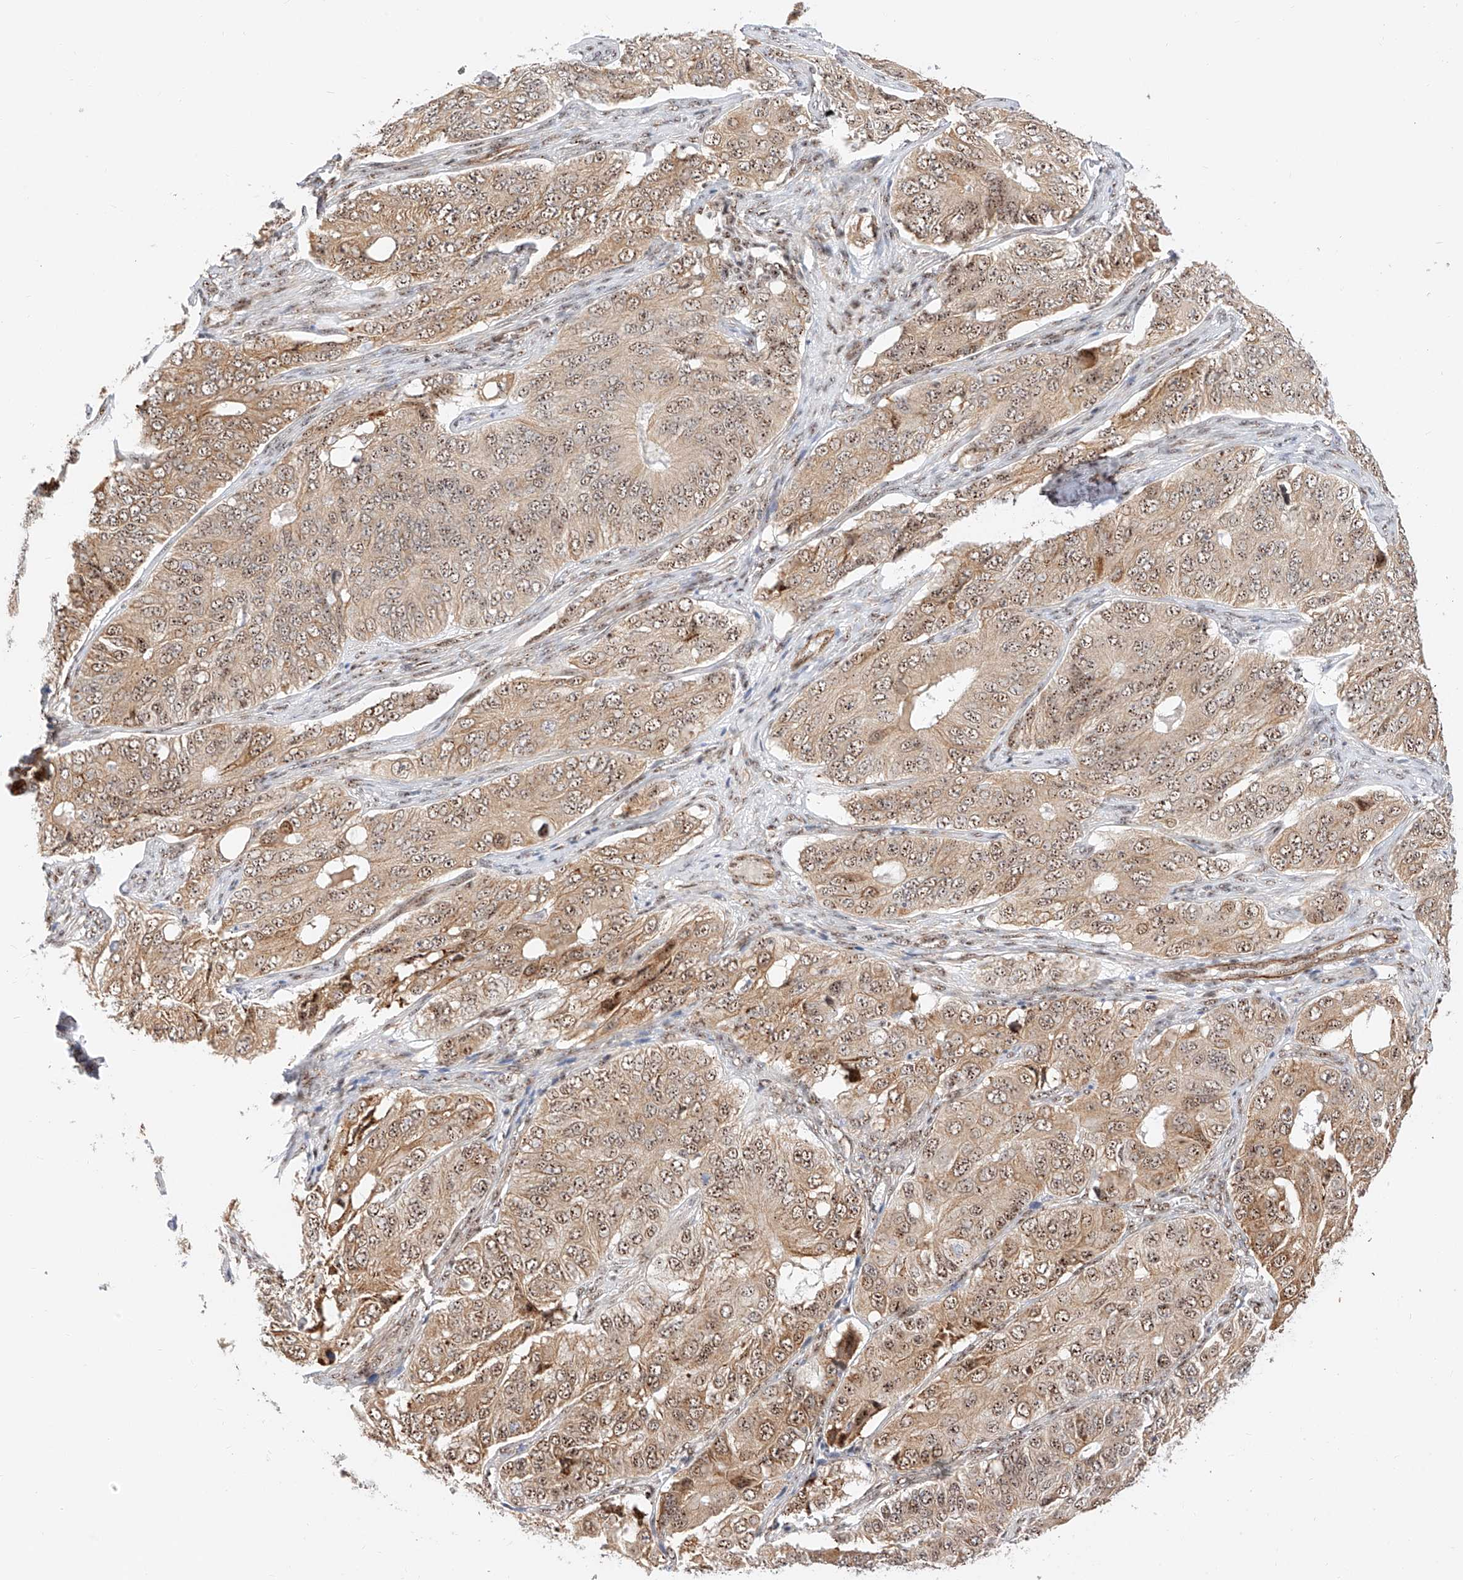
{"staining": {"intensity": "moderate", "quantity": ">75%", "location": "cytoplasmic/membranous,nuclear"}, "tissue": "ovarian cancer", "cell_type": "Tumor cells", "image_type": "cancer", "snomed": [{"axis": "morphology", "description": "Carcinoma, endometroid"}, {"axis": "topography", "description": "Ovary"}], "caption": "There is medium levels of moderate cytoplasmic/membranous and nuclear expression in tumor cells of ovarian cancer, as demonstrated by immunohistochemical staining (brown color).", "gene": "ATXN7L2", "patient": {"sex": "female", "age": 51}}